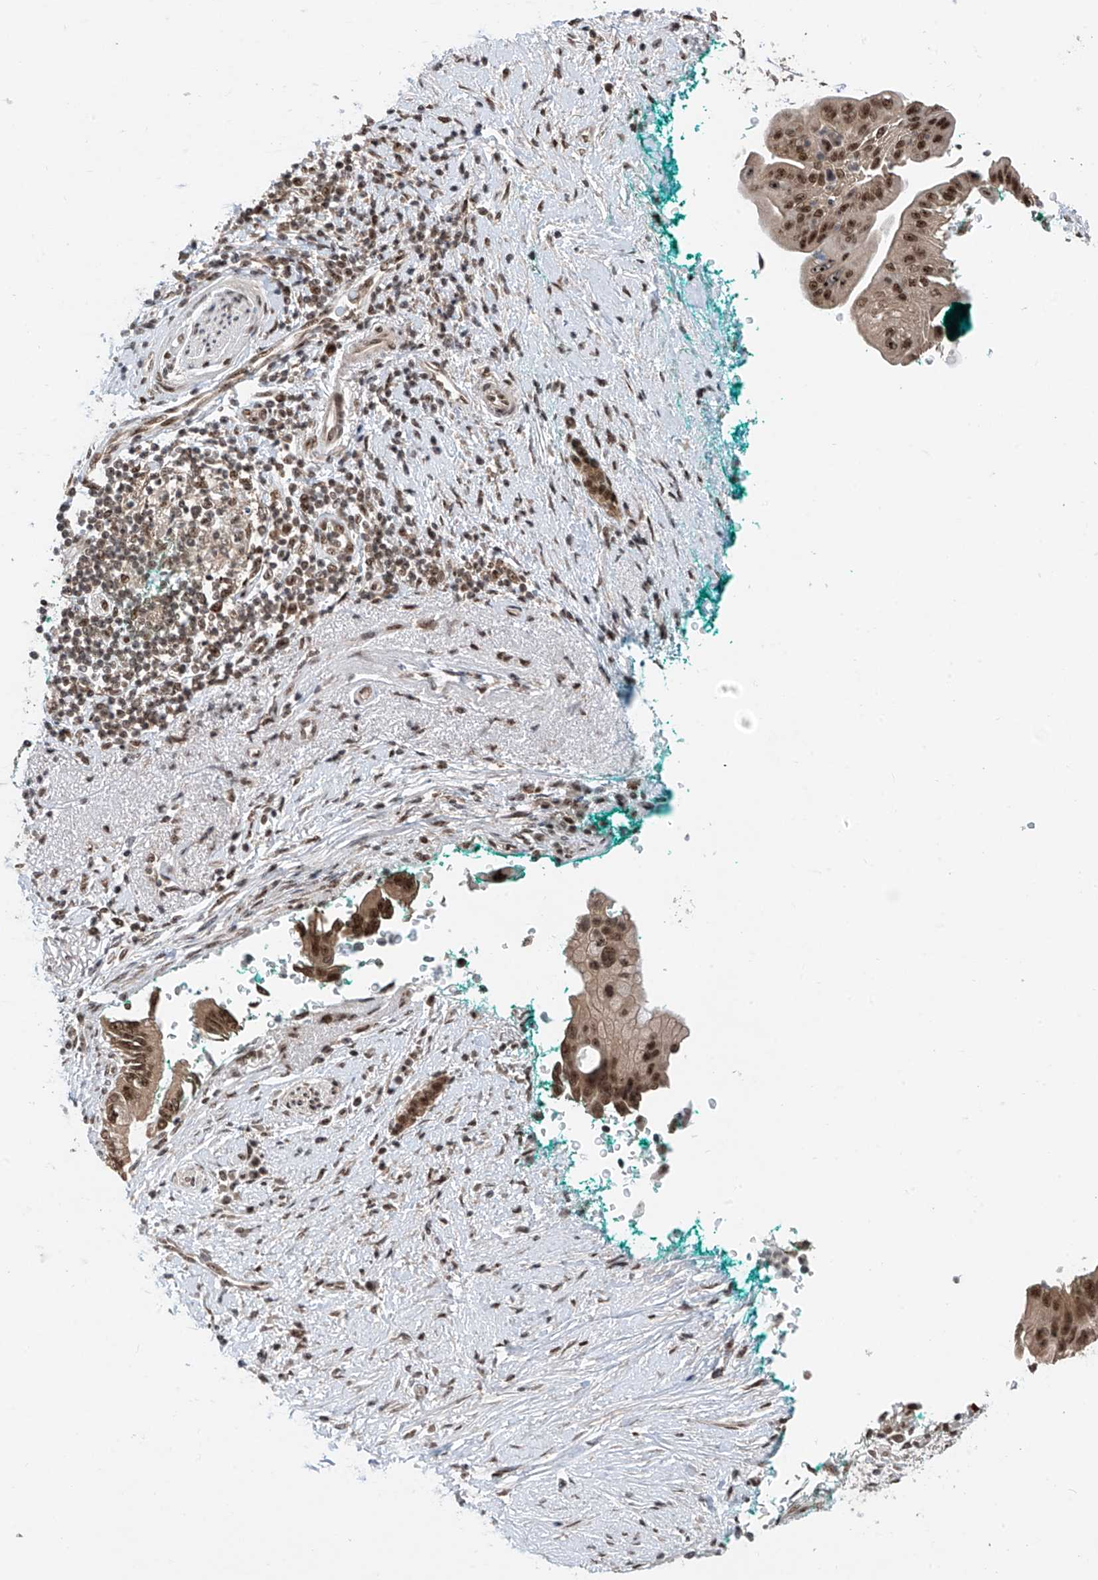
{"staining": {"intensity": "moderate", "quantity": ">75%", "location": "nuclear"}, "tissue": "pancreatic cancer", "cell_type": "Tumor cells", "image_type": "cancer", "snomed": [{"axis": "morphology", "description": "Adenocarcinoma, NOS"}, {"axis": "topography", "description": "Pancreas"}], "caption": "Brown immunohistochemical staining in pancreatic cancer (adenocarcinoma) reveals moderate nuclear staining in about >75% of tumor cells. (IHC, brightfield microscopy, high magnification).", "gene": "RPAIN", "patient": {"sex": "male", "age": 78}}